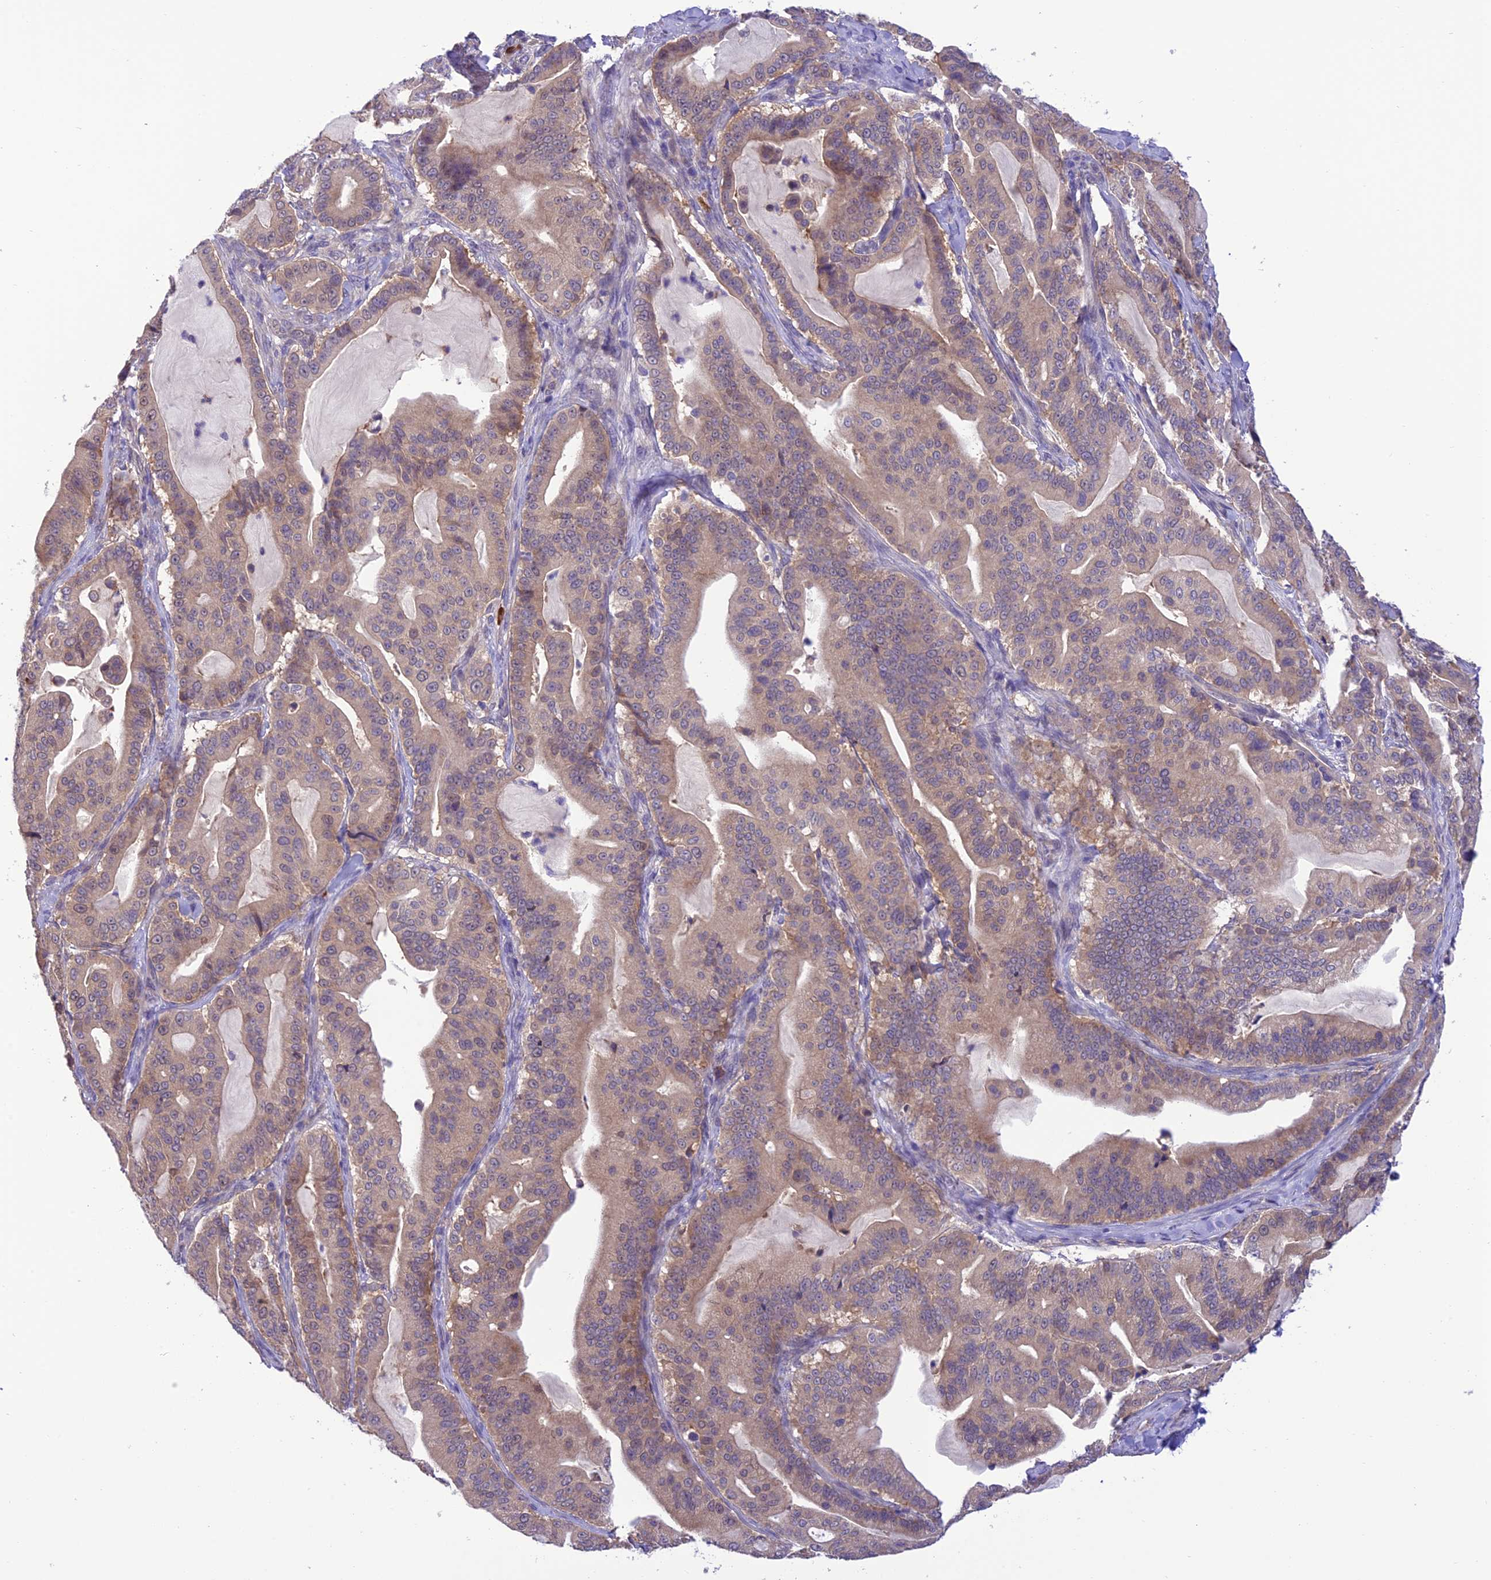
{"staining": {"intensity": "weak", "quantity": "25%-75%", "location": "cytoplasmic/membranous"}, "tissue": "pancreatic cancer", "cell_type": "Tumor cells", "image_type": "cancer", "snomed": [{"axis": "morphology", "description": "Adenocarcinoma, NOS"}, {"axis": "topography", "description": "Pancreas"}], "caption": "DAB (3,3'-diaminobenzidine) immunohistochemical staining of human adenocarcinoma (pancreatic) reveals weak cytoplasmic/membranous protein positivity in about 25%-75% of tumor cells.", "gene": "RNF126", "patient": {"sex": "male", "age": 63}}